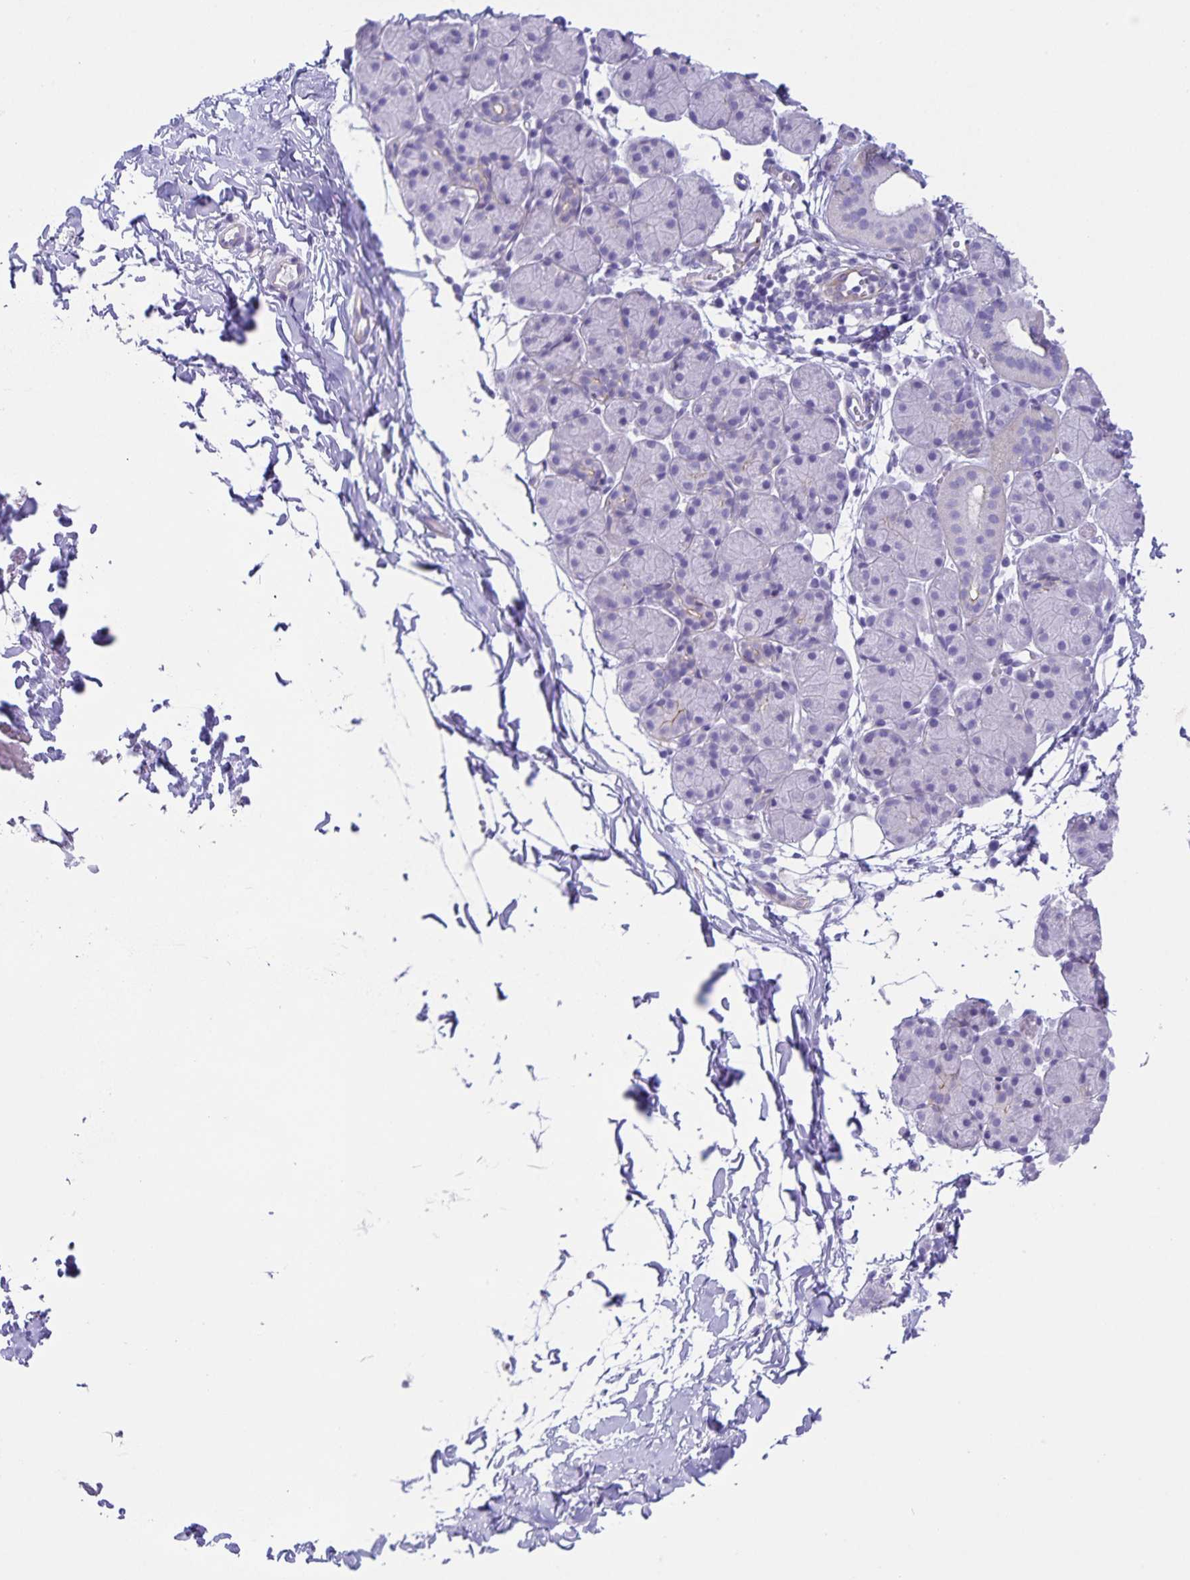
{"staining": {"intensity": "negative", "quantity": "none", "location": "none"}, "tissue": "salivary gland", "cell_type": "Glandular cells", "image_type": "normal", "snomed": [{"axis": "morphology", "description": "Normal tissue, NOS"}, {"axis": "morphology", "description": "Inflammation, NOS"}, {"axis": "topography", "description": "Lymph node"}, {"axis": "topography", "description": "Salivary gland"}], "caption": "Glandular cells are negative for brown protein staining in unremarkable salivary gland. (DAB (3,3'-diaminobenzidine) immunohistochemistry visualized using brightfield microscopy, high magnification).", "gene": "UBQLN3", "patient": {"sex": "male", "age": 3}}